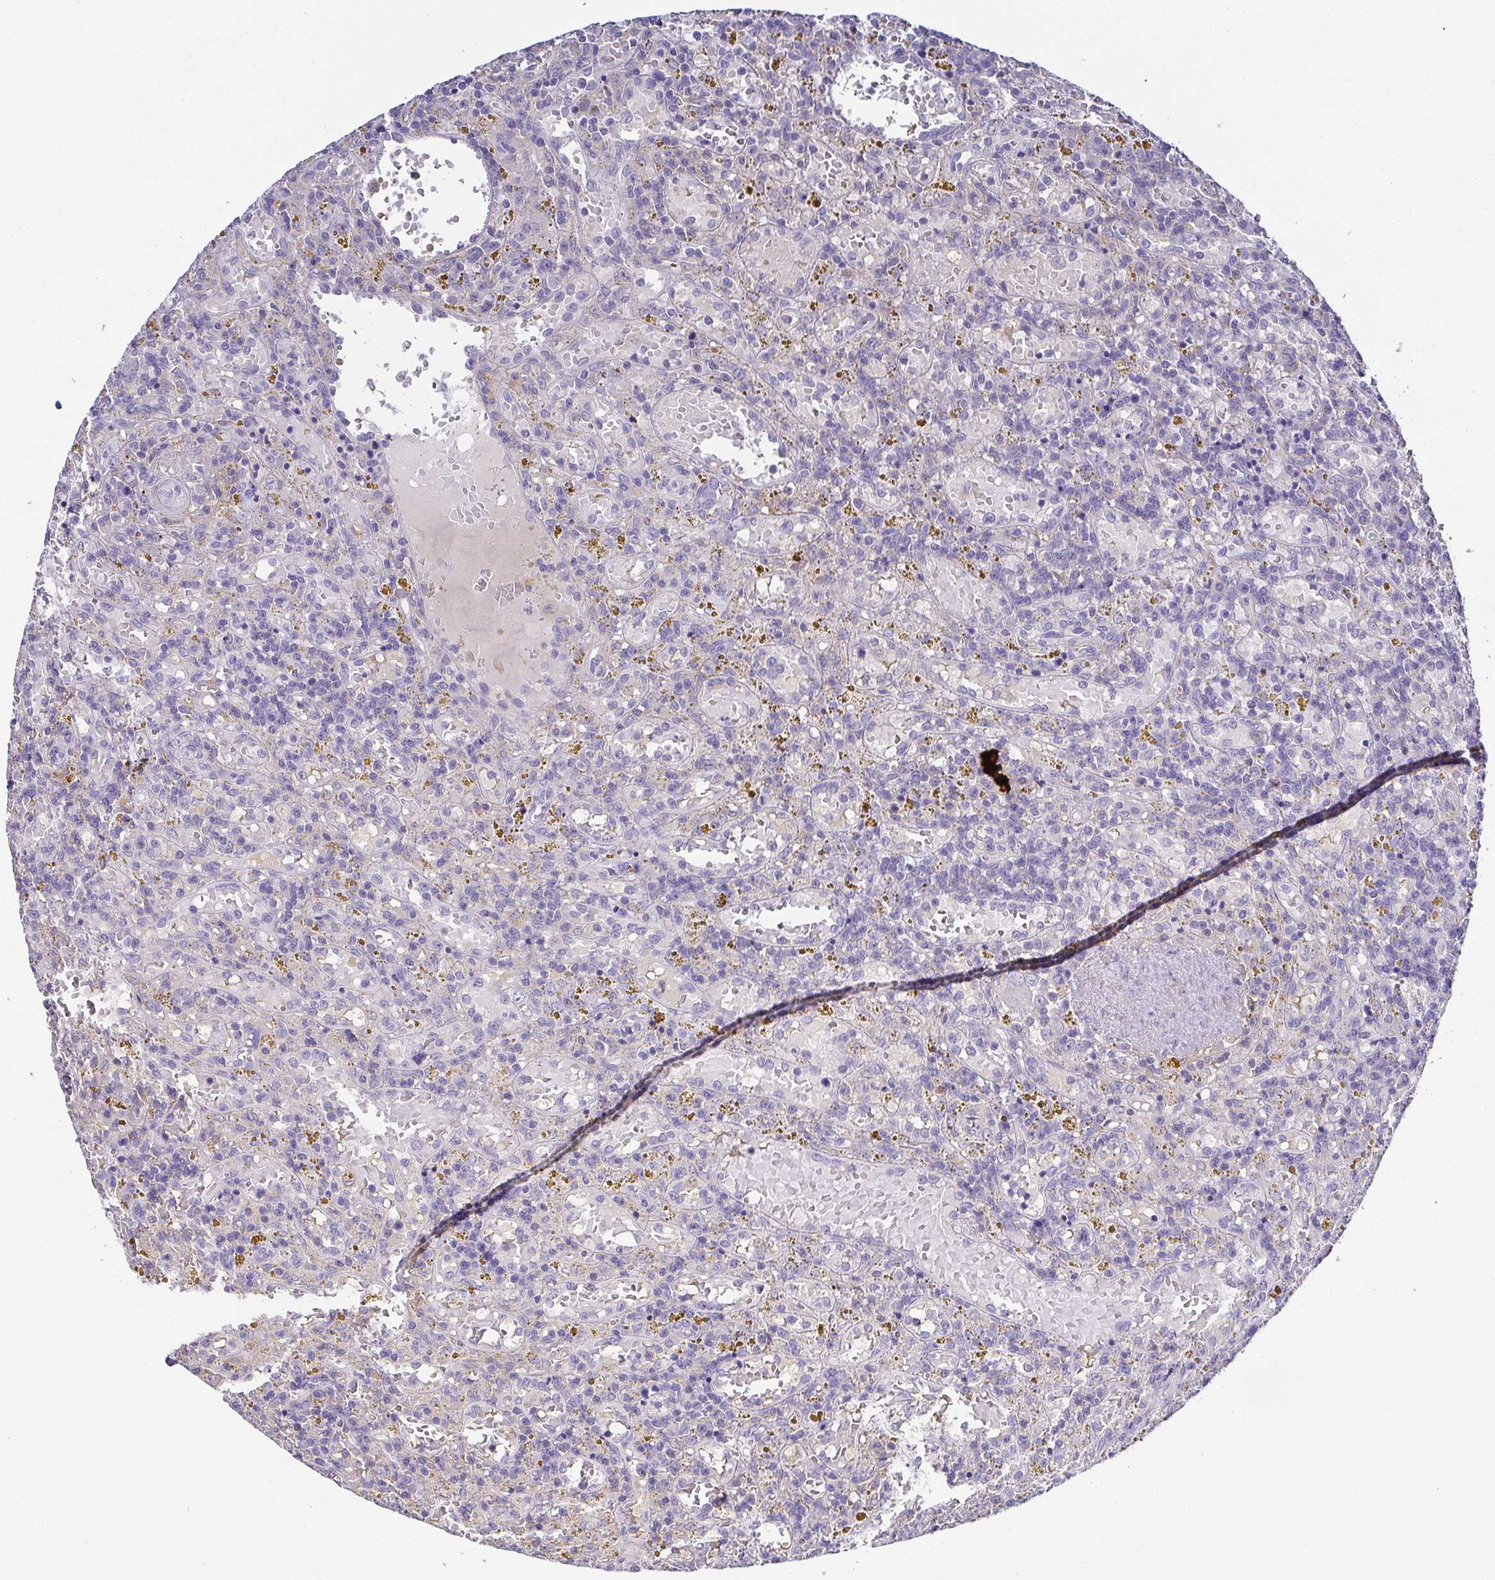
{"staining": {"intensity": "negative", "quantity": "none", "location": "none"}, "tissue": "lymphoma", "cell_type": "Tumor cells", "image_type": "cancer", "snomed": [{"axis": "morphology", "description": "Malignant lymphoma, non-Hodgkin's type, Low grade"}, {"axis": "topography", "description": "Spleen"}], "caption": "Low-grade malignant lymphoma, non-Hodgkin's type was stained to show a protein in brown. There is no significant positivity in tumor cells.", "gene": "RNASE7", "patient": {"sex": "female", "age": 65}}